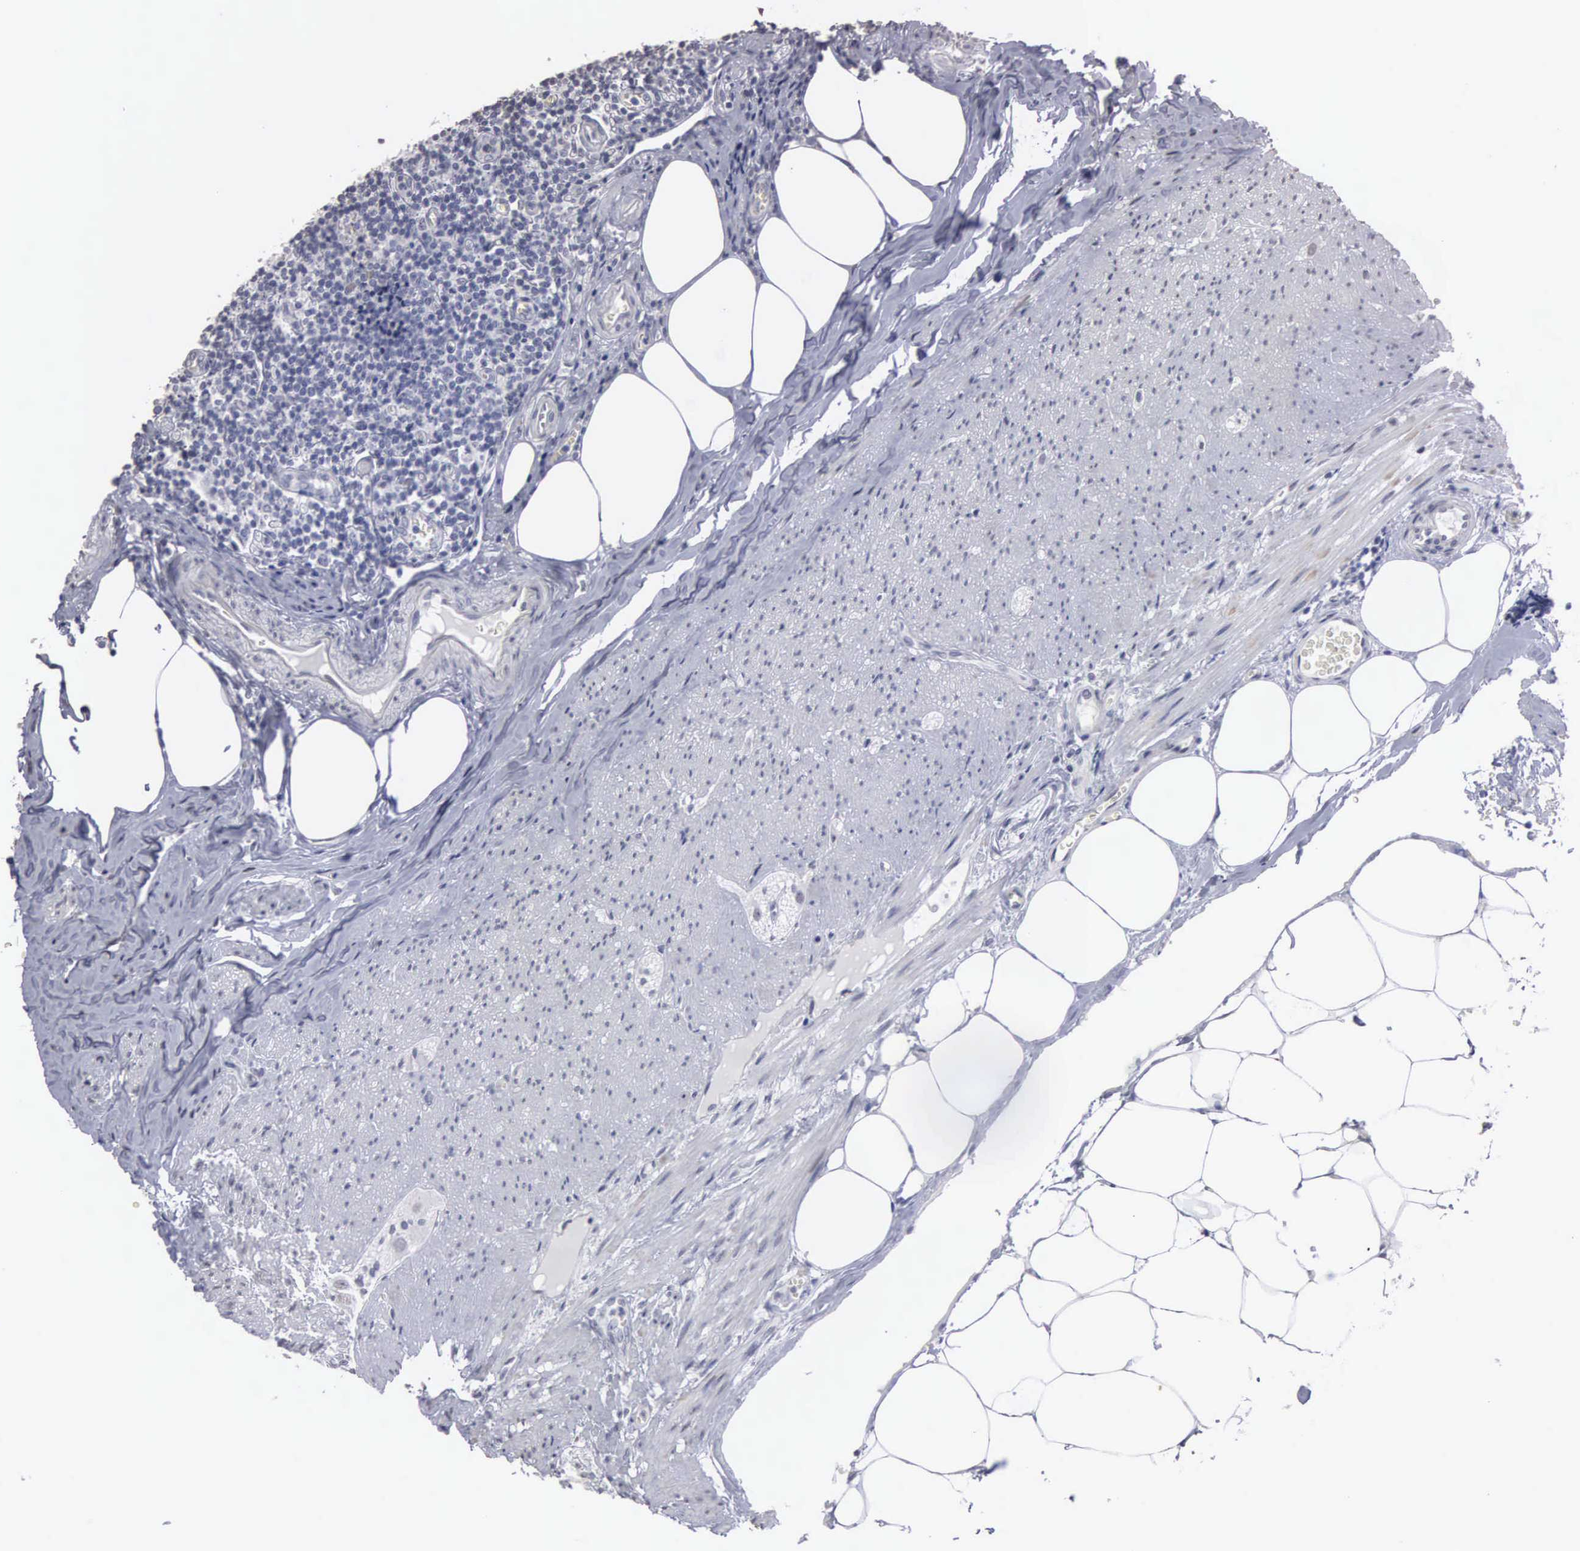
{"staining": {"intensity": "weak", "quantity": "<25%", "location": "nuclear"}, "tissue": "appendix", "cell_type": "Glandular cells", "image_type": "normal", "snomed": [{"axis": "morphology", "description": "Normal tissue, NOS"}, {"axis": "topography", "description": "Appendix"}], "caption": "The IHC micrograph has no significant positivity in glandular cells of appendix. (Immunohistochemistry (ihc), brightfield microscopy, high magnification).", "gene": "UPB1", "patient": {"sex": "female", "age": 36}}